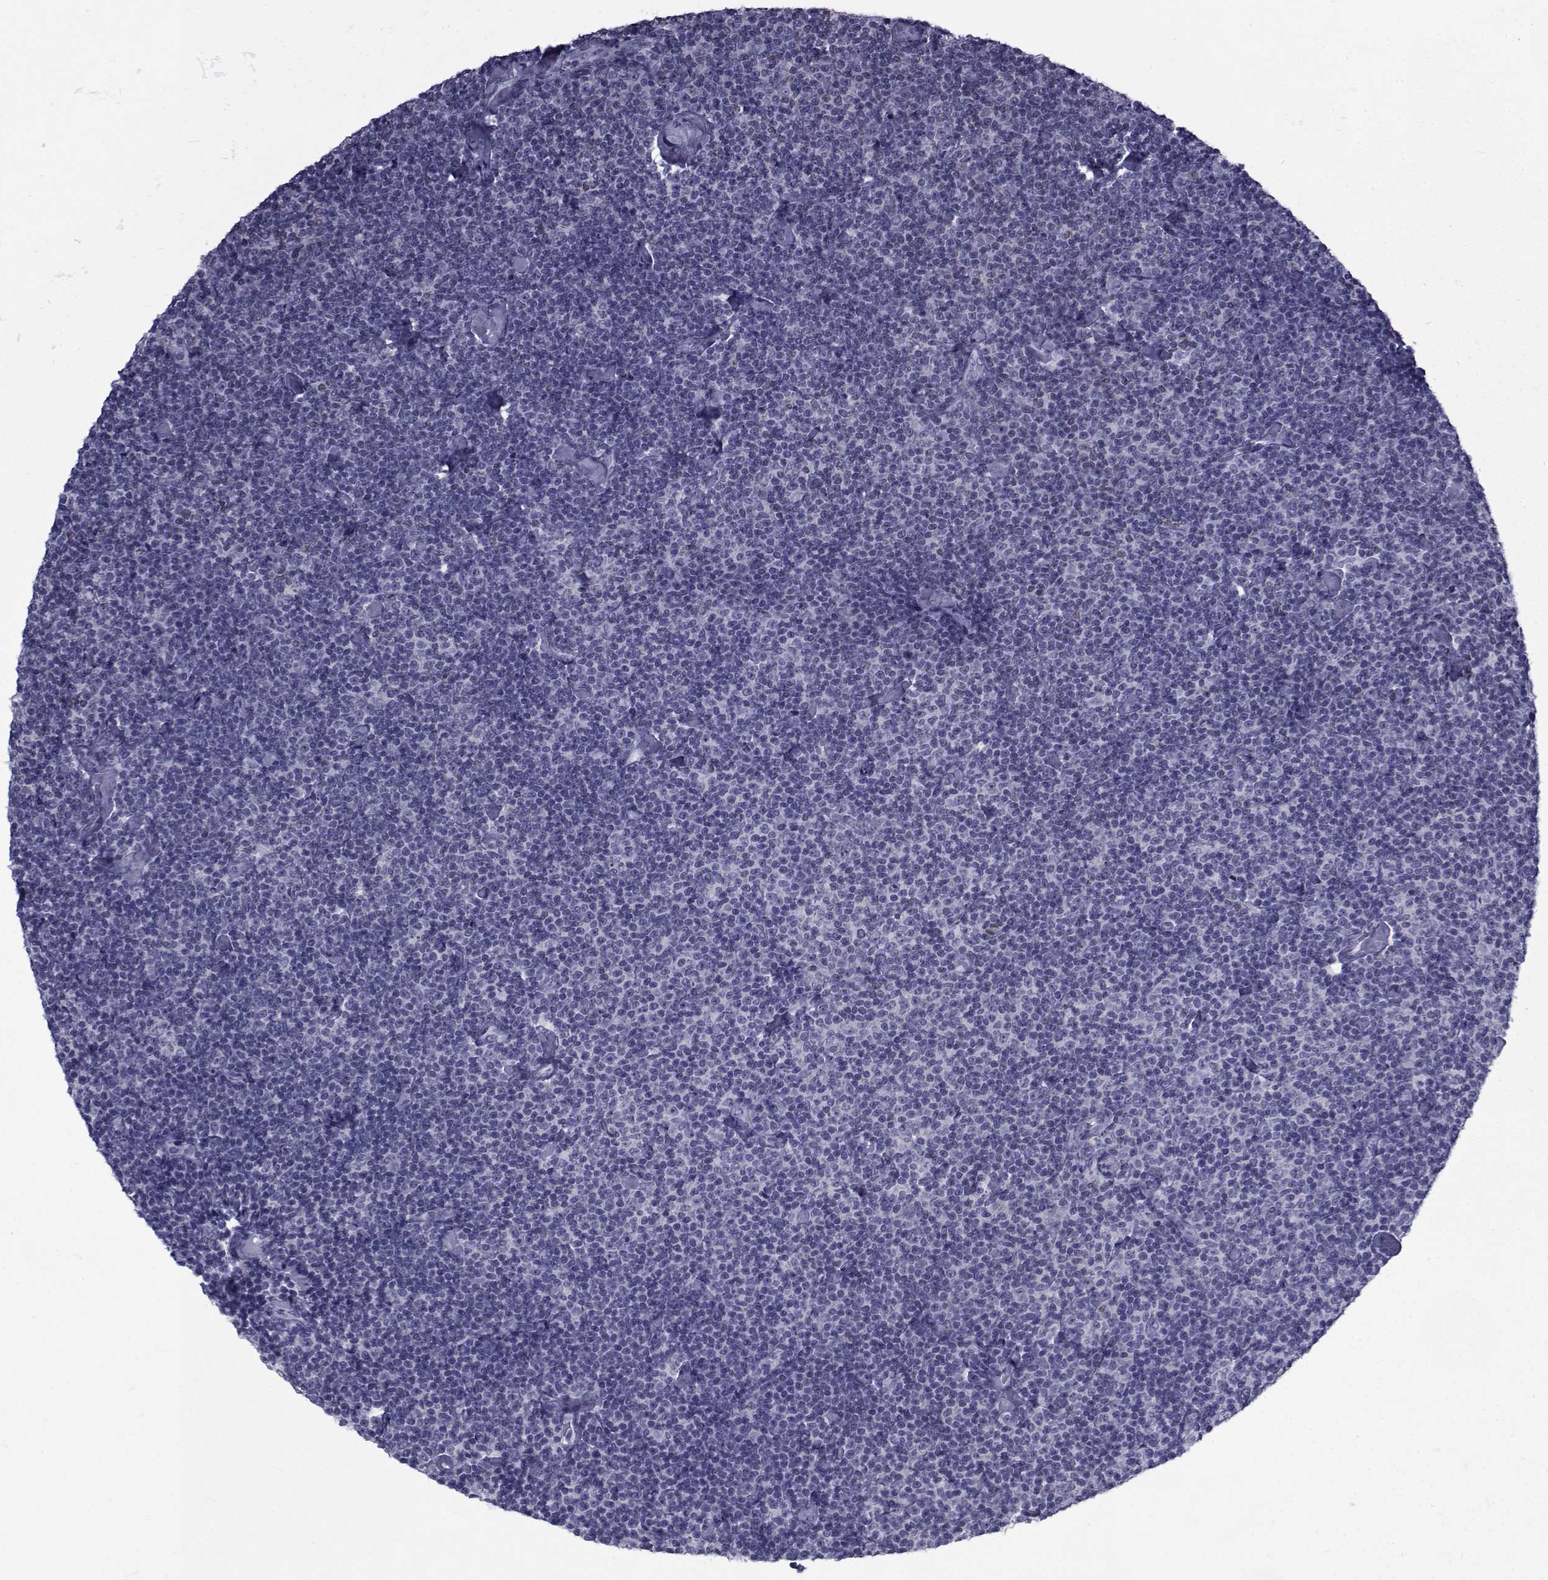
{"staining": {"intensity": "negative", "quantity": "none", "location": "none"}, "tissue": "lymphoma", "cell_type": "Tumor cells", "image_type": "cancer", "snomed": [{"axis": "morphology", "description": "Malignant lymphoma, non-Hodgkin's type, Low grade"}, {"axis": "topography", "description": "Lymph node"}], "caption": "IHC micrograph of human malignant lymphoma, non-Hodgkin's type (low-grade) stained for a protein (brown), which demonstrates no expression in tumor cells. Nuclei are stained in blue.", "gene": "PDE6H", "patient": {"sex": "male", "age": 81}}